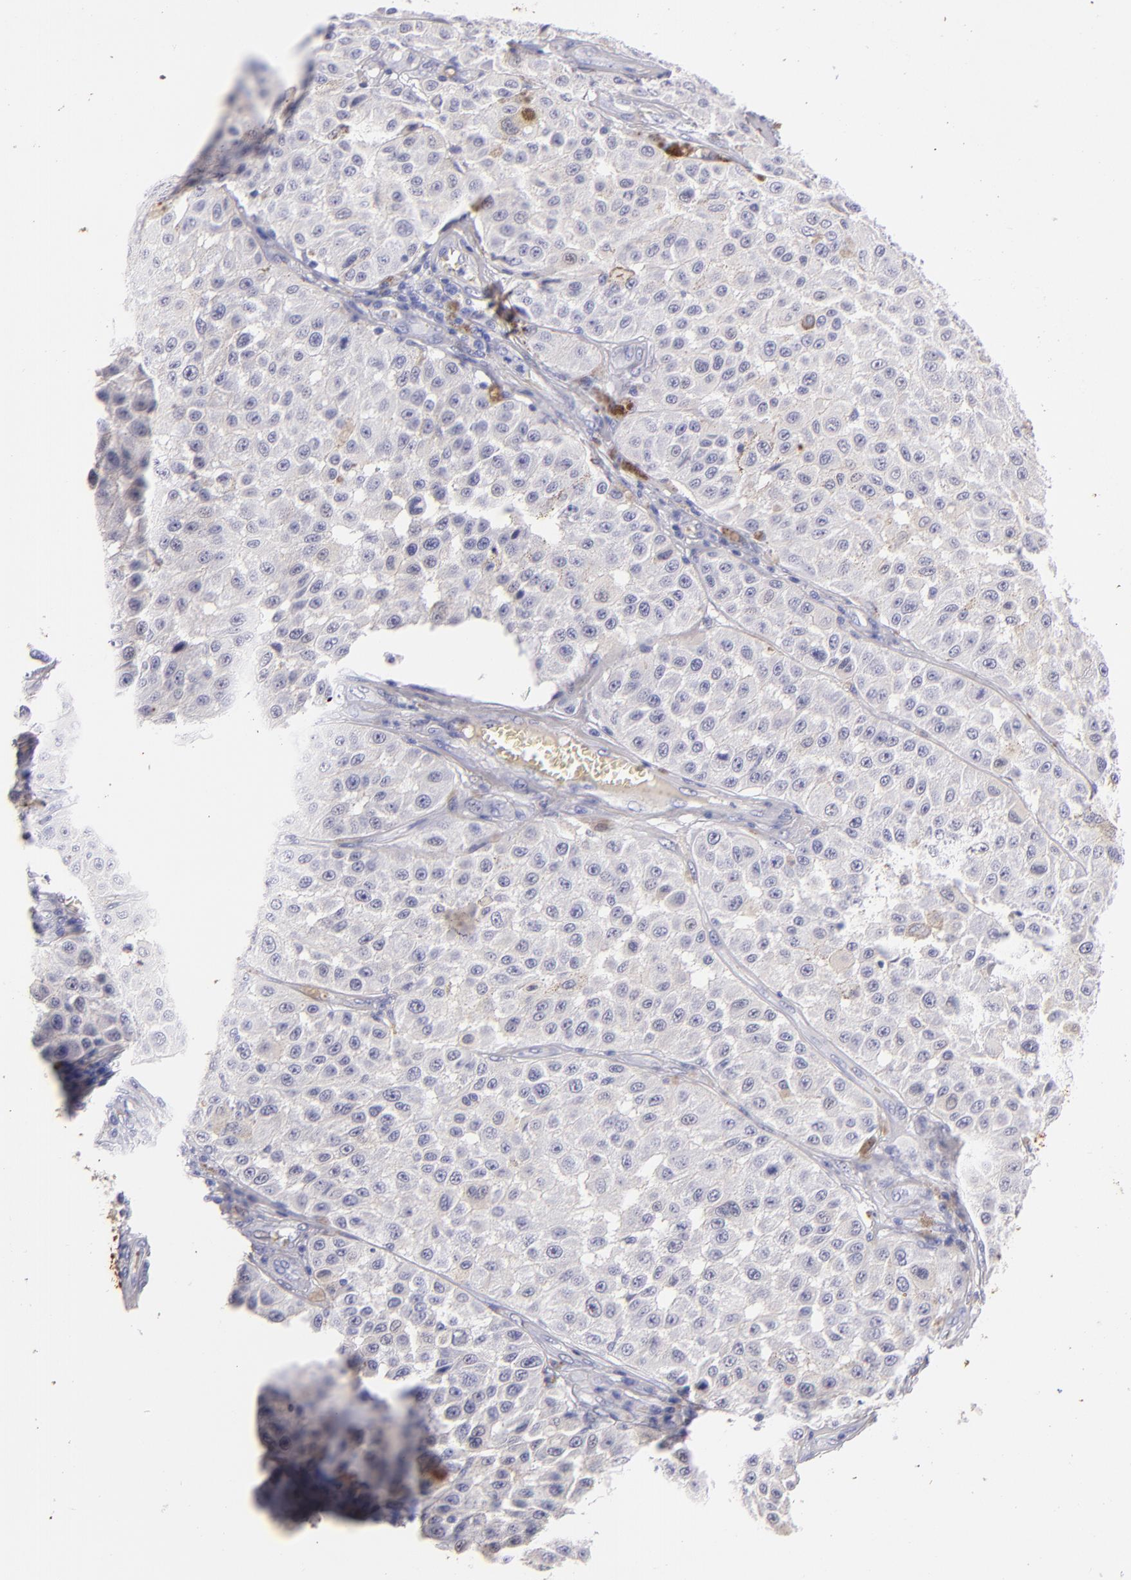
{"staining": {"intensity": "negative", "quantity": "none", "location": "none"}, "tissue": "melanoma", "cell_type": "Tumor cells", "image_type": "cancer", "snomed": [{"axis": "morphology", "description": "Malignant melanoma, NOS"}, {"axis": "topography", "description": "Skin"}], "caption": "Melanoma was stained to show a protein in brown. There is no significant expression in tumor cells. (Immunohistochemistry (ihc), brightfield microscopy, high magnification).", "gene": "FGB", "patient": {"sex": "female", "age": 64}}